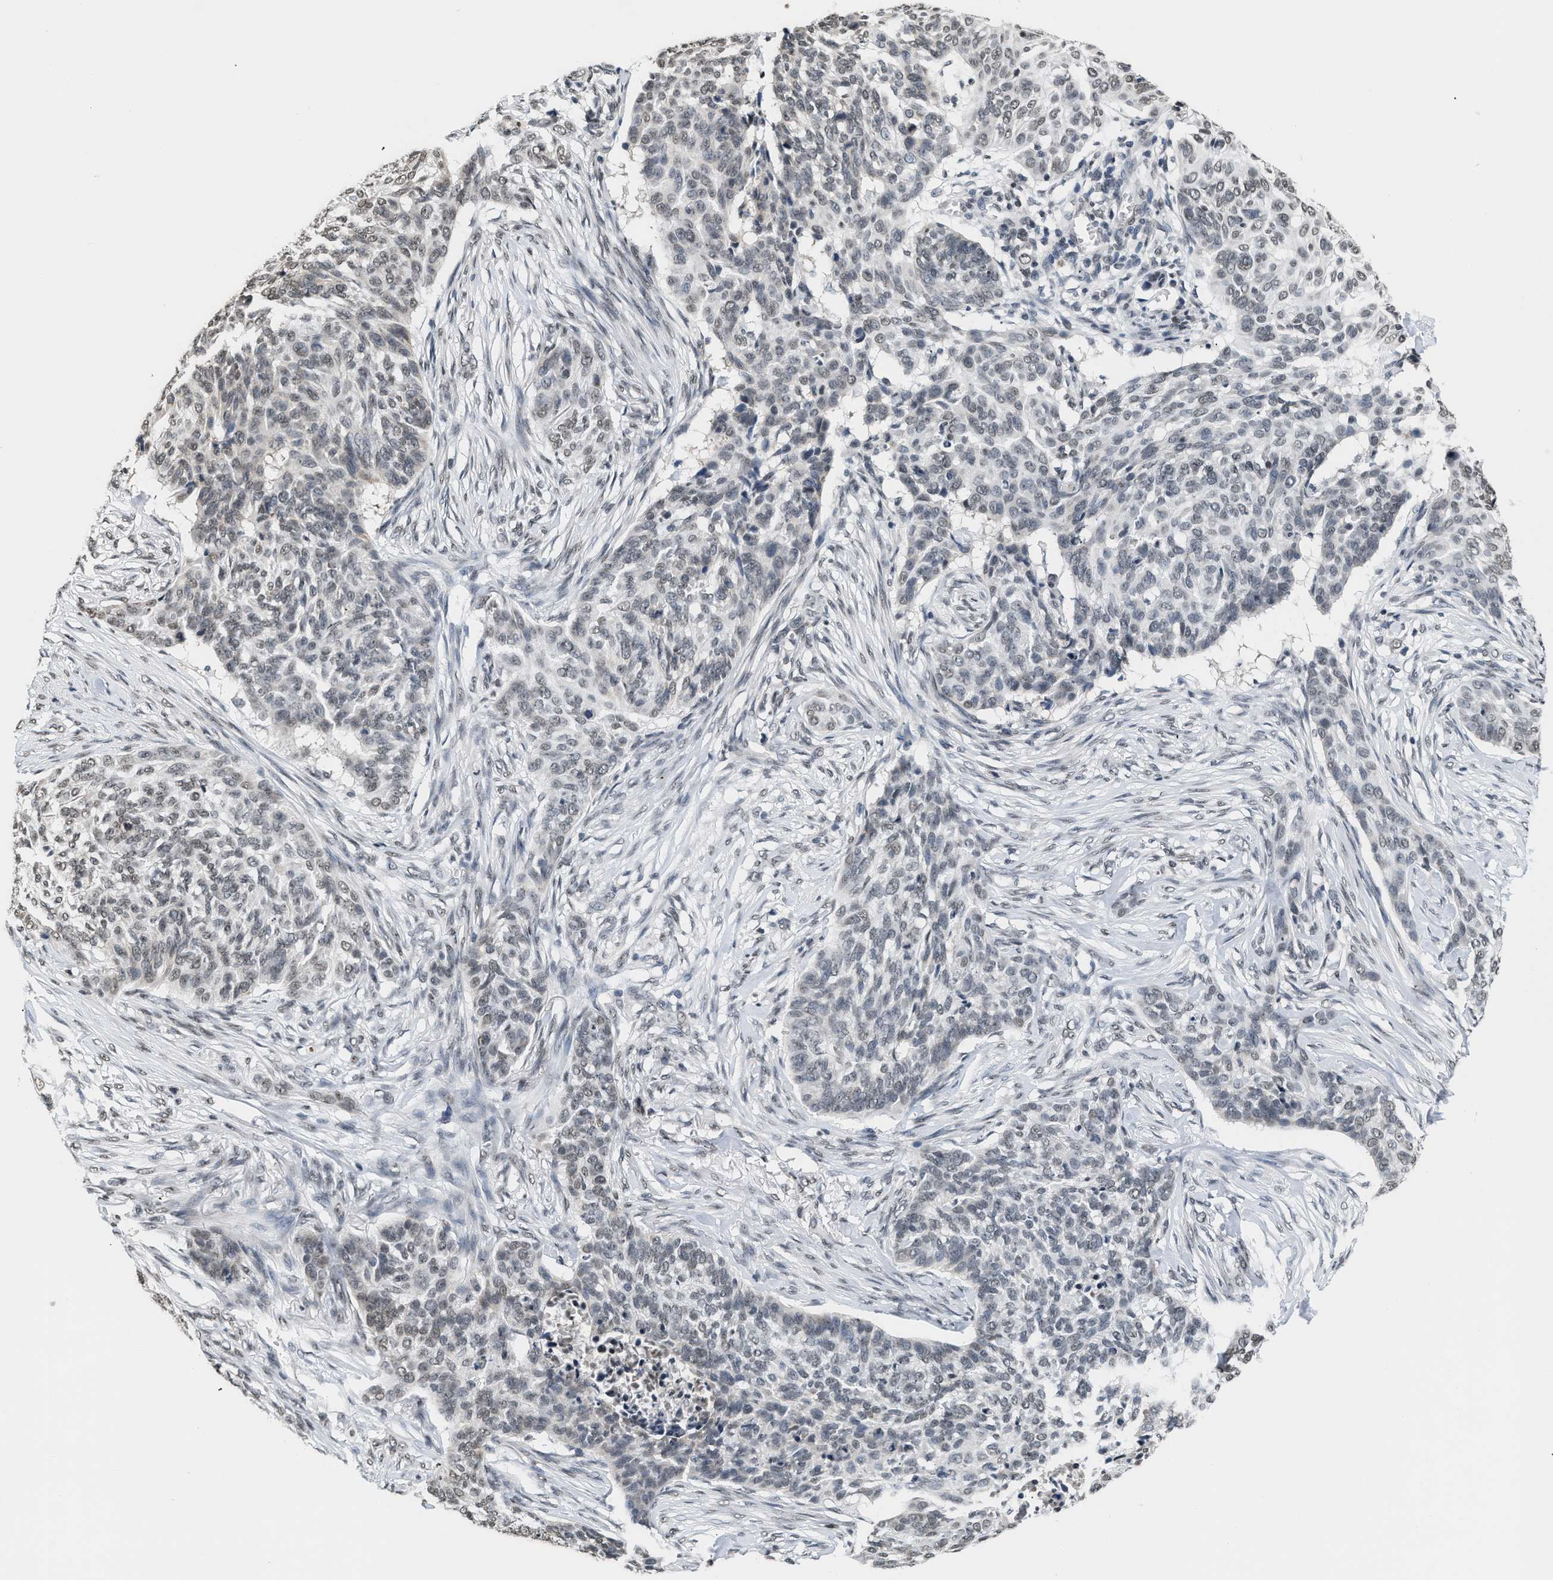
{"staining": {"intensity": "weak", "quantity": "<25%", "location": "nuclear"}, "tissue": "skin cancer", "cell_type": "Tumor cells", "image_type": "cancer", "snomed": [{"axis": "morphology", "description": "Basal cell carcinoma"}, {"axis": "topography", "description": "Skin"}], "caption": "This is an IHC micrograph of skin cancer. There is no expression in tumor cells.", "gene": "RAF1", "patient": {"sex": "male", "age": 85}}